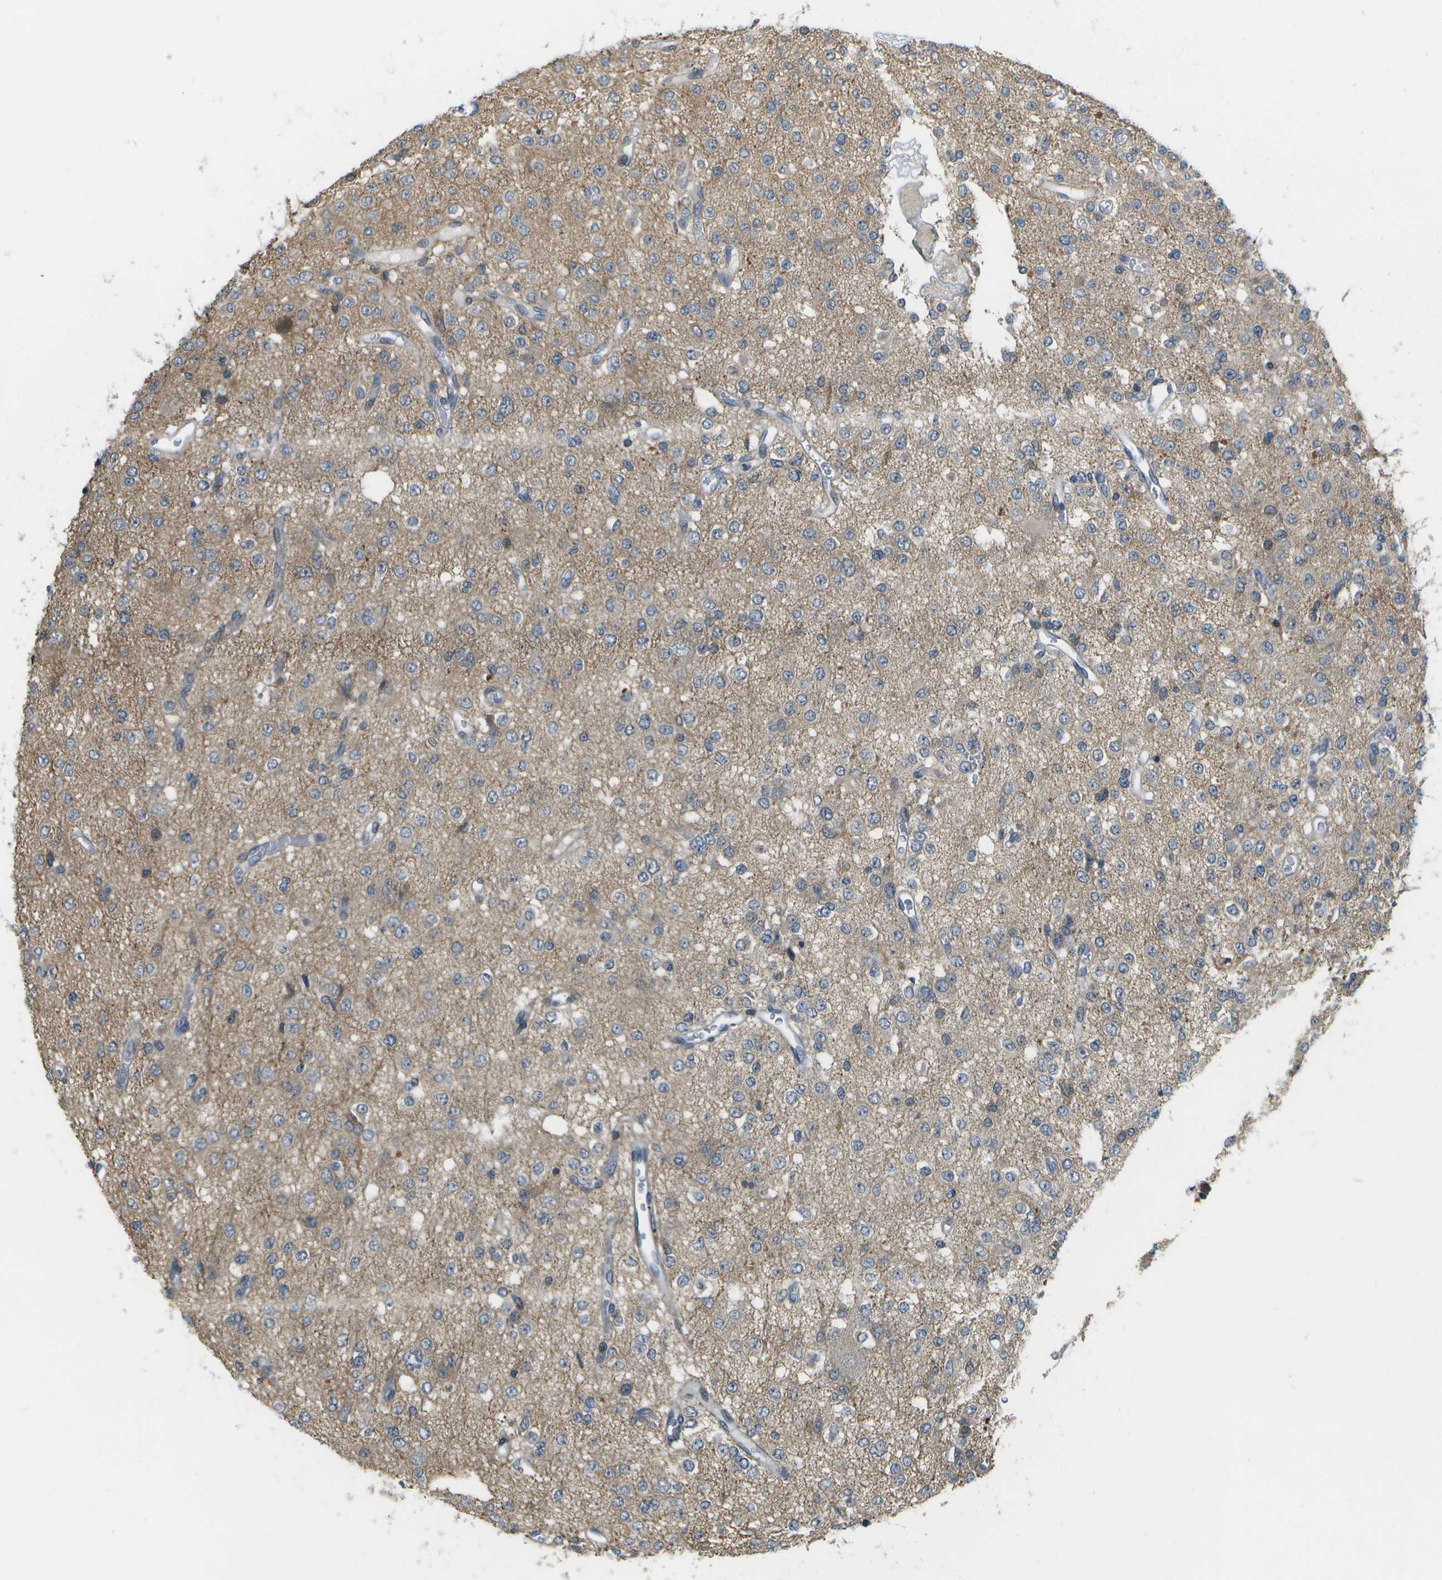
{"staining": {"intensity": "negative", "quantity": "none", "location": "none"}, "tissue": "glioma", "cell_type": "Tumor cells", "image_type": "cancer", "snomed": [{"axis": "morphology", "description": "Glioma, malignant, Low grade"}, {"axis": "topography", "description": "Brain"}], "caption": "The image reveals no significant expression in tumor cells of glioma.", "gene": "WNK2", "patient": {"sex": "male", "age": 38}}